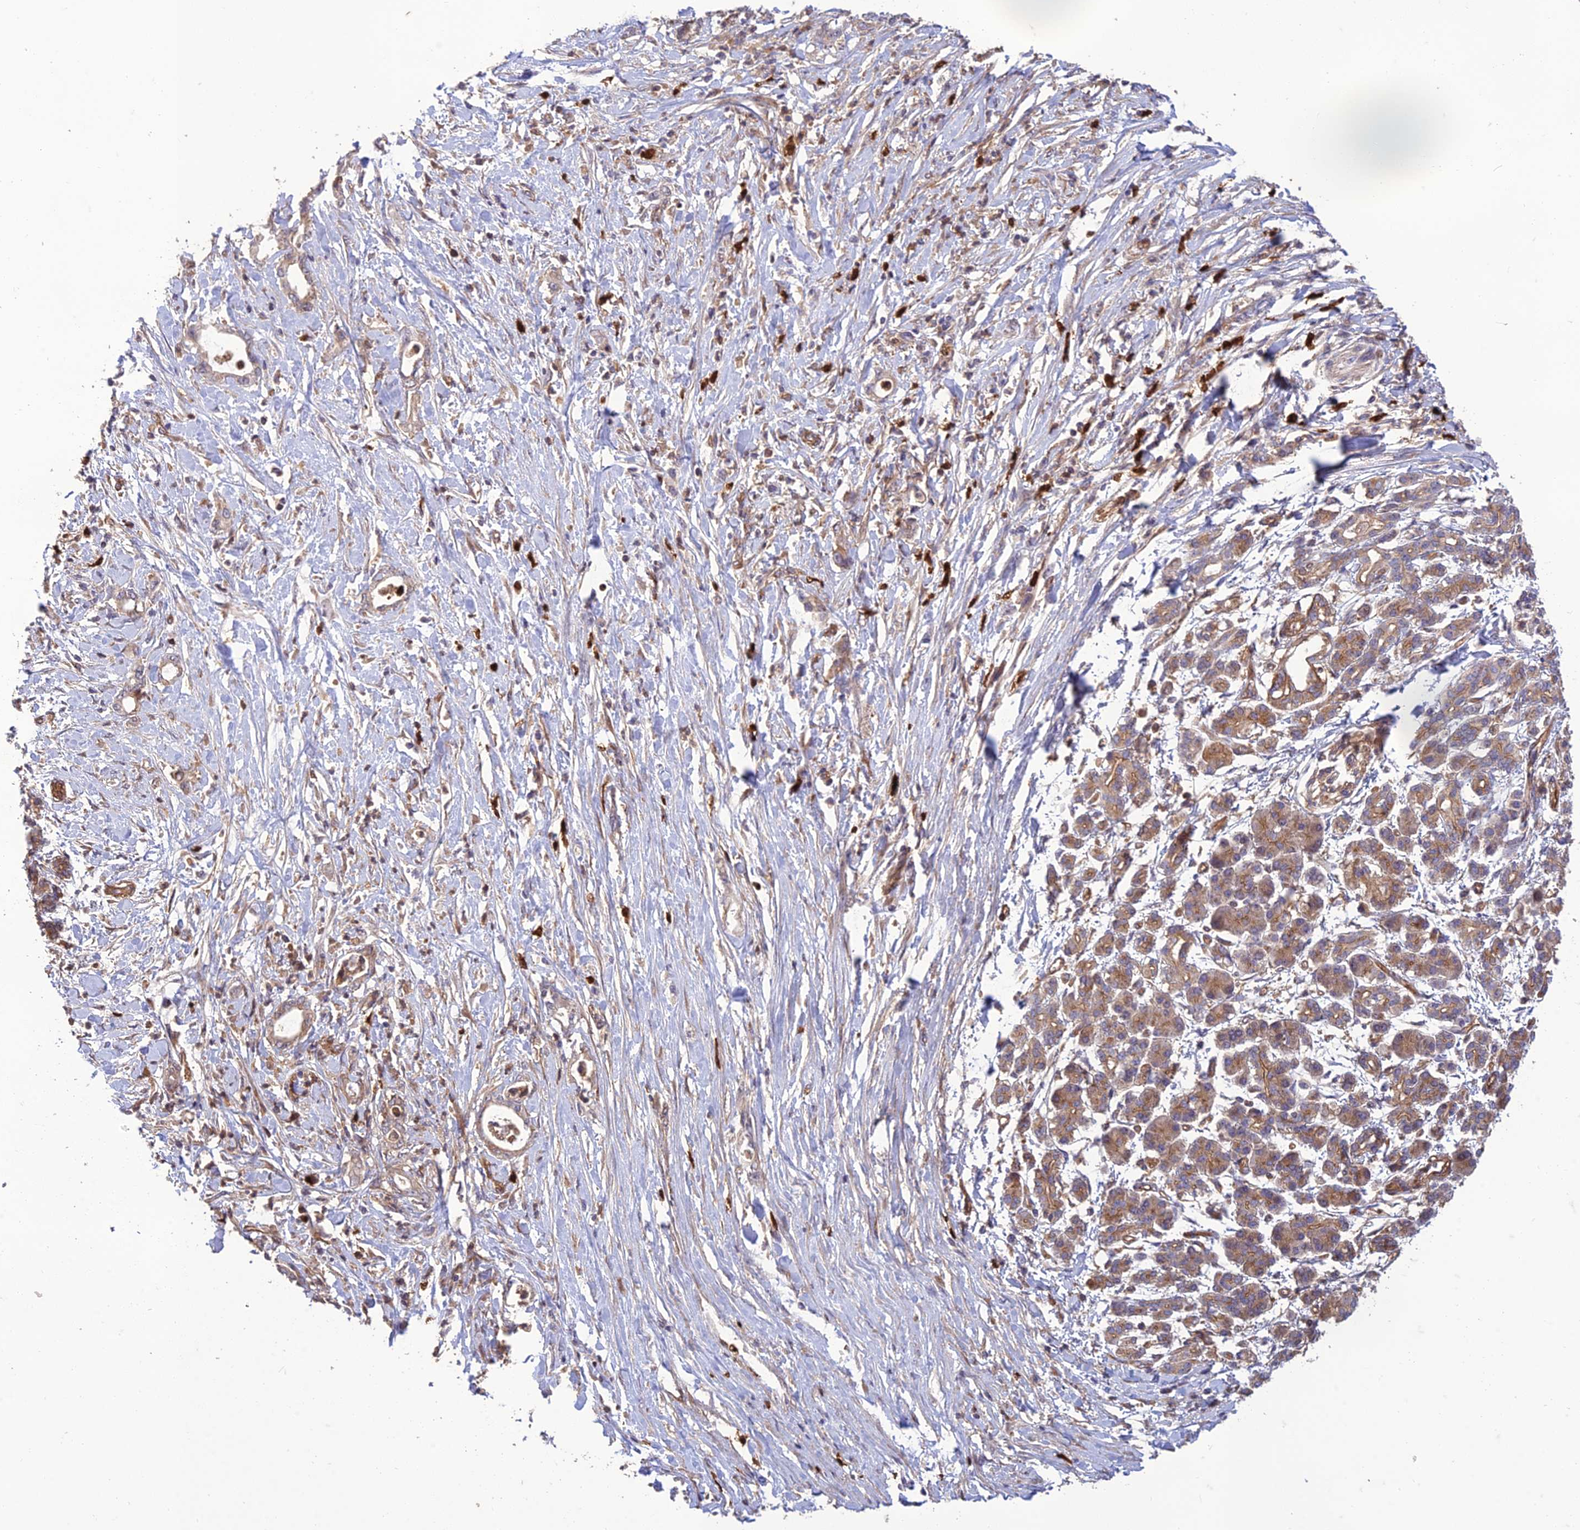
{"staining": {"intensity": "moderate", "quantity": ">75%", "location": "cytoplasmic/membranous"}, "tissue": "pancreatic cancer", "cell_type": "Tumor cells", "image_type": "cancer", "snomed": [{"axis": "morphology", "description": "Normal tissue, NOS"}, {"axis": "morphology", "description": "Adenocarcinoma, NOS"}, {"axis": "topography", "description": "Pancreas"}], "caption": "A high-resolution micrograph shows IHC staining of pancreatic cancer (adenocarcinoma), which exhibits moderate cytoplasmic/membranous staining in approximately >75% of tumor cells. (Brightfield microscopy of DAB IHC at high magnification).", "gene": "TMEM131L", "patient": {"sex": "female", "age": 55}}